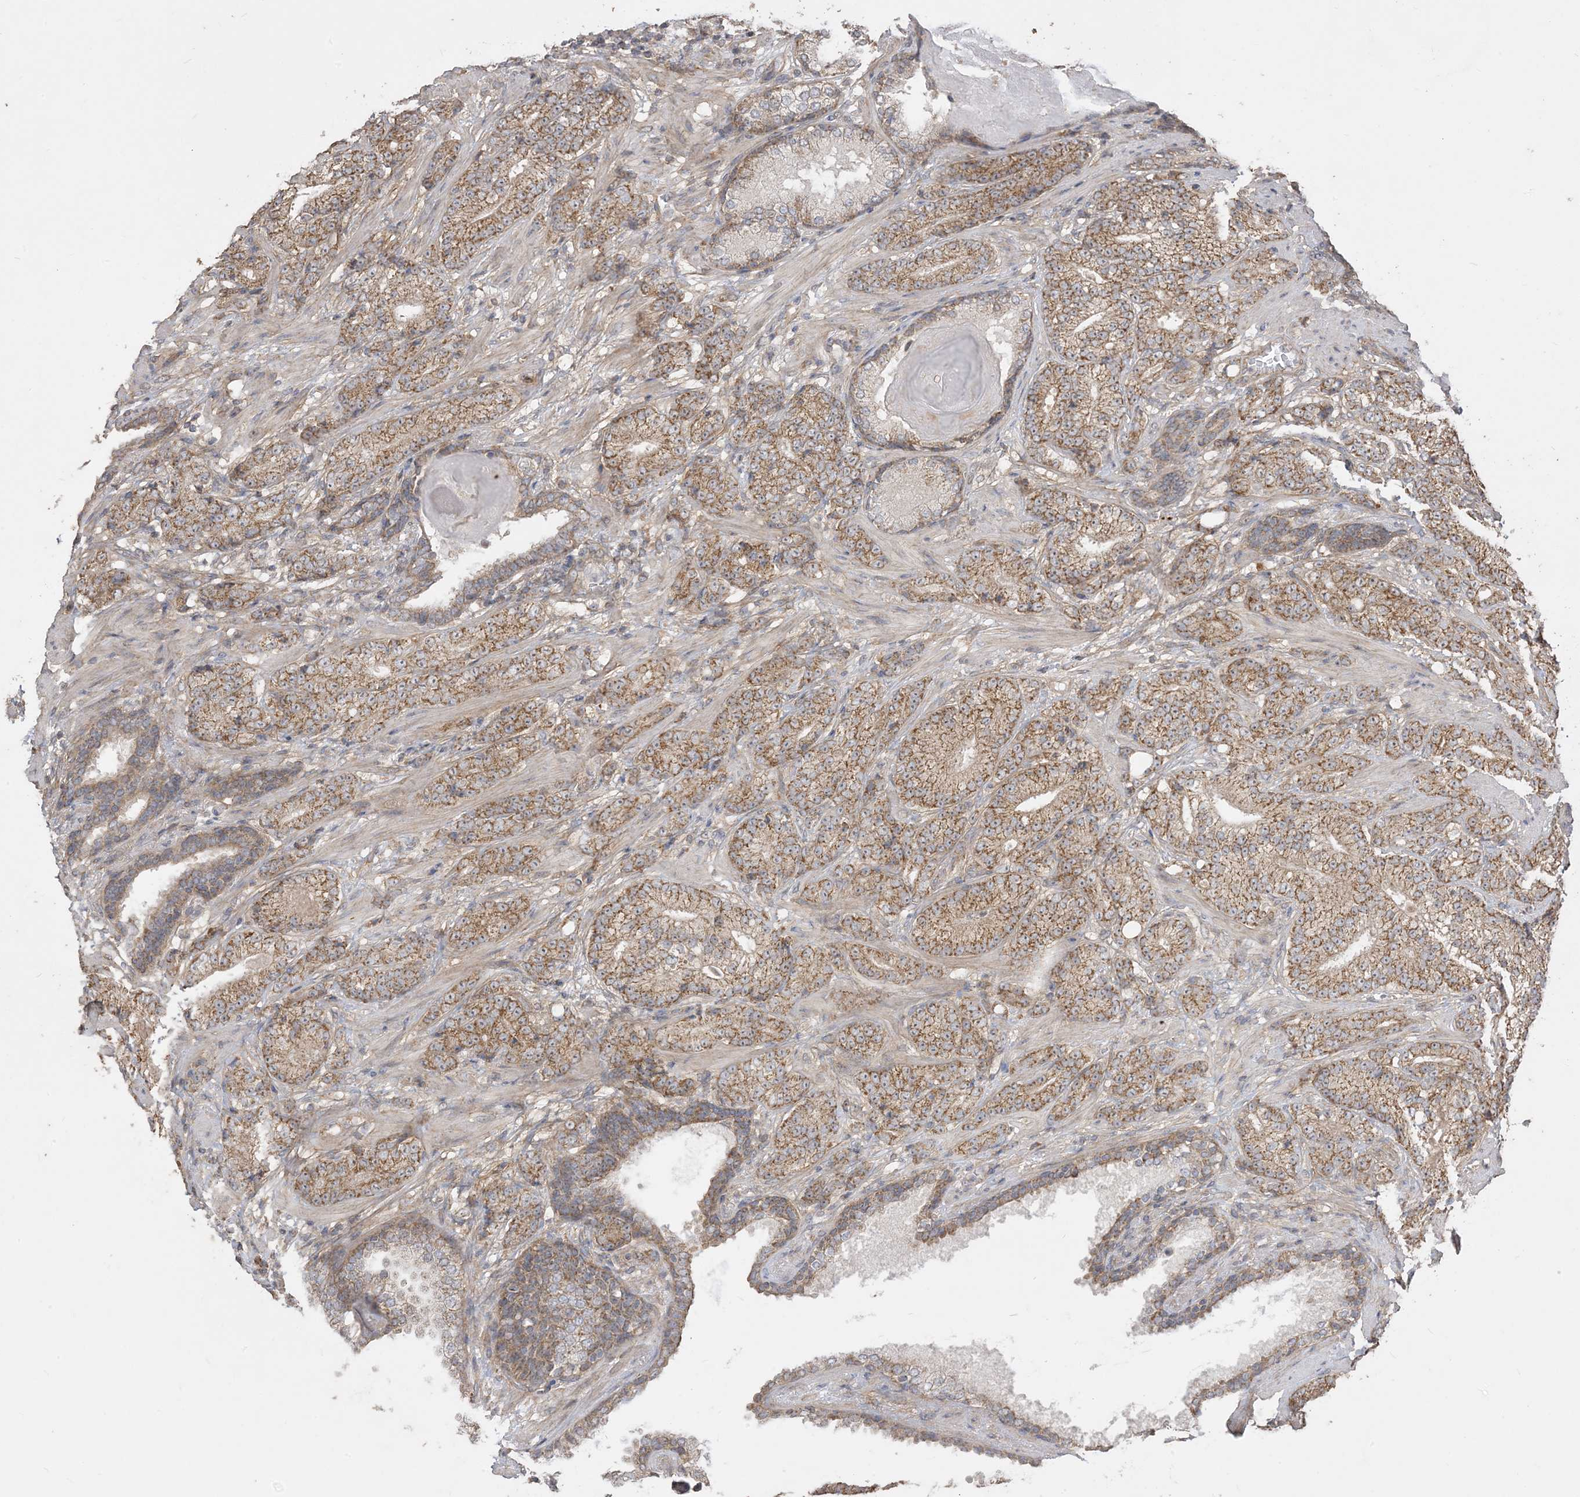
{"staining": {"intensity": "strong", "quantity": ">75%", "location": "cytoplasmic/membranous"}, "tissue": "prostate cancer", "cell_type": "Tumor cells", "image_type": "cancer", "snomed": [{"axis": "morphology", "description": "Adenocarcinoma, High grade"}, {"axis": "topography", "description": "Prostate"}], "caption": "Immunohistochemistry of human adenocarcinoma (high-grade) (prostate) reveals high levels of strong cytoplasmic/membranous positivity in approximately >75% of tumor cells.", "gene": "SIRT3", "patient": {"sex": "male", "age": 61}}